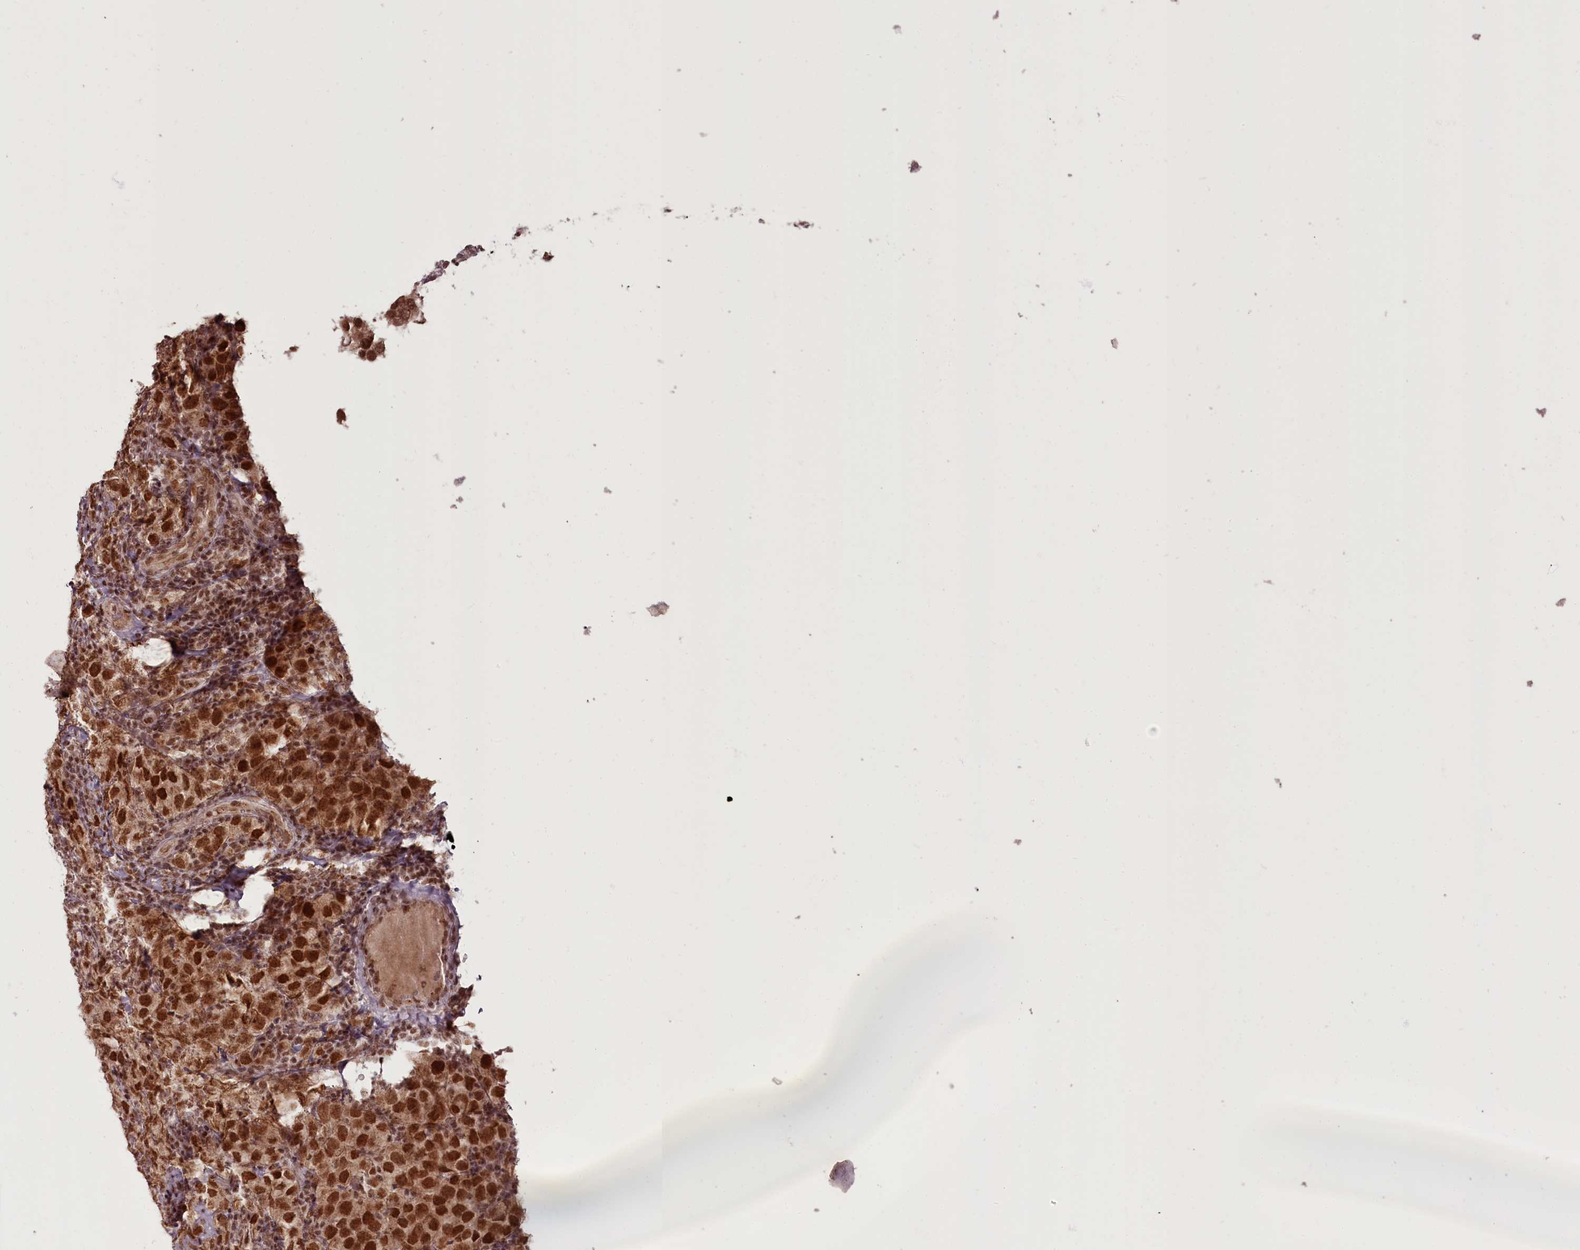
{"staining": {"intensity": "strong", "quantity": "25%-75%", "location": "nuclear"}, "tissue": "testis cancer", "cell_type": "Tumor cells", "image_type": "cancer", "snomed": [{"axis": "morphology", "description": "Normal tissue, NOS"}, {"axis": "morphology", "description": "Urothelial carcinoma, High grade"}, {"axis": "morphology", "description": "Seminoma, NOS"}, {"axis": "morphology", "description": "Carcinoma, Embryonal, NOS"}, {"axis": "topography", "description": "Urinary bladder"}, {"axis": "topography", "description": "Testis"}], "caption": "Strong nuclear protein positivity is present in approximately 25%-75% of tumor cells in testis embryonal carcinoma. (IHC, brightfield microscopy, high magnification).", "gene": "CEP83", "patient": {"sex": "male", "age": 41}}